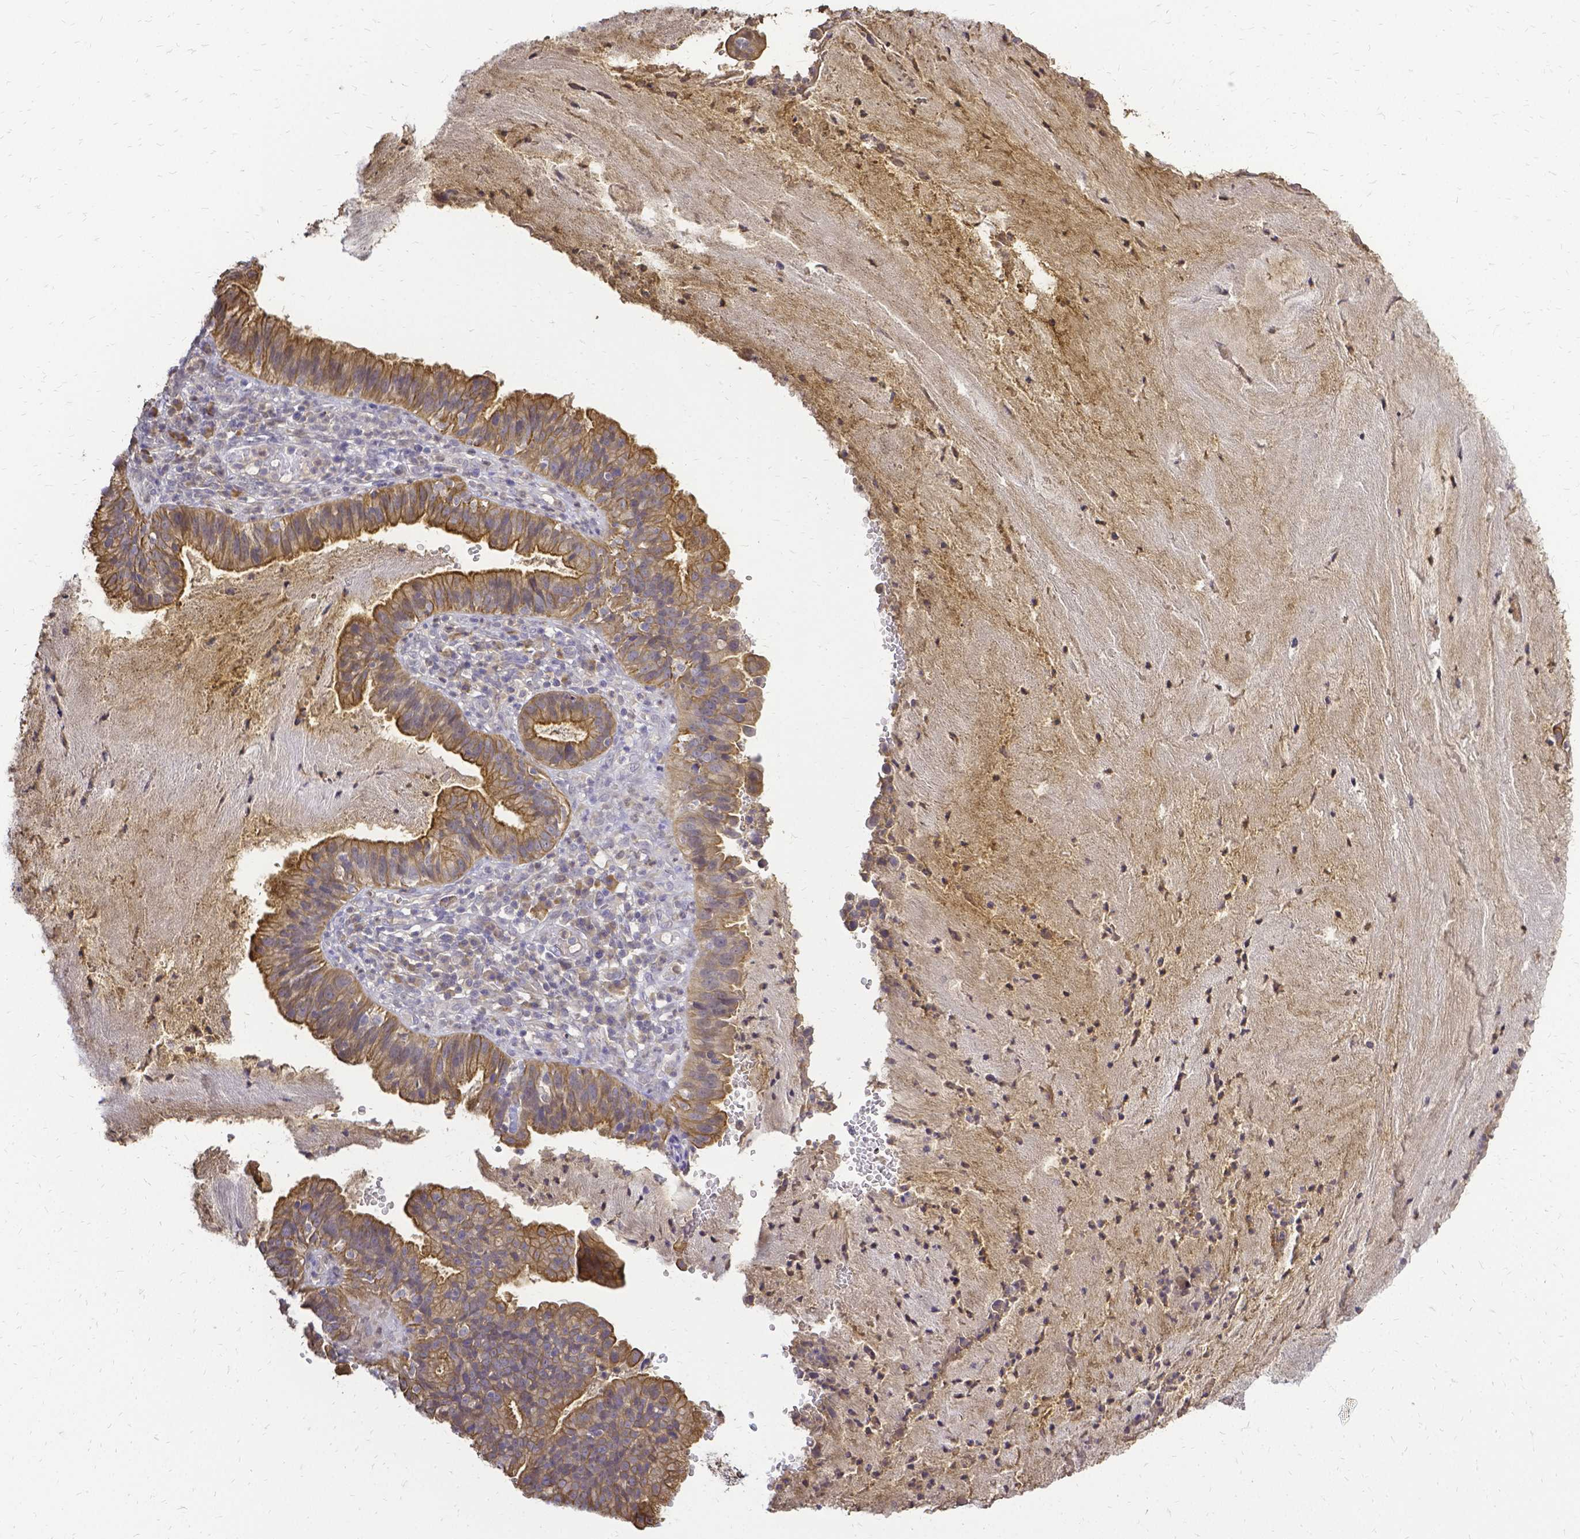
{"staining": {"intensity": "moderate", "quantity": ">75%", "location": "cytoplasmic/membranous"}, "tissue": "cervical cancer", "cell_type": "Tumor cells", "image_type": "cancer", "snomed": [{"axis": "morphology", "description": "Adenocarcinoma, NOS"}, {"axis": "topography", "description": "Cervix"}], "caption": "Immunohistochemistry (IHC) (DAB (3,3'-diaminobenzidine)) staining of cervical adenocarcinoma exhibits moderate cytoplasmic/membranous protein expression in approximately >75% of tumor cells. (brown staining indicates protein expression, while blue staining denotes nuclei).", "gene": "CIB1", "patient": {"sex": "female", "age": 34}}